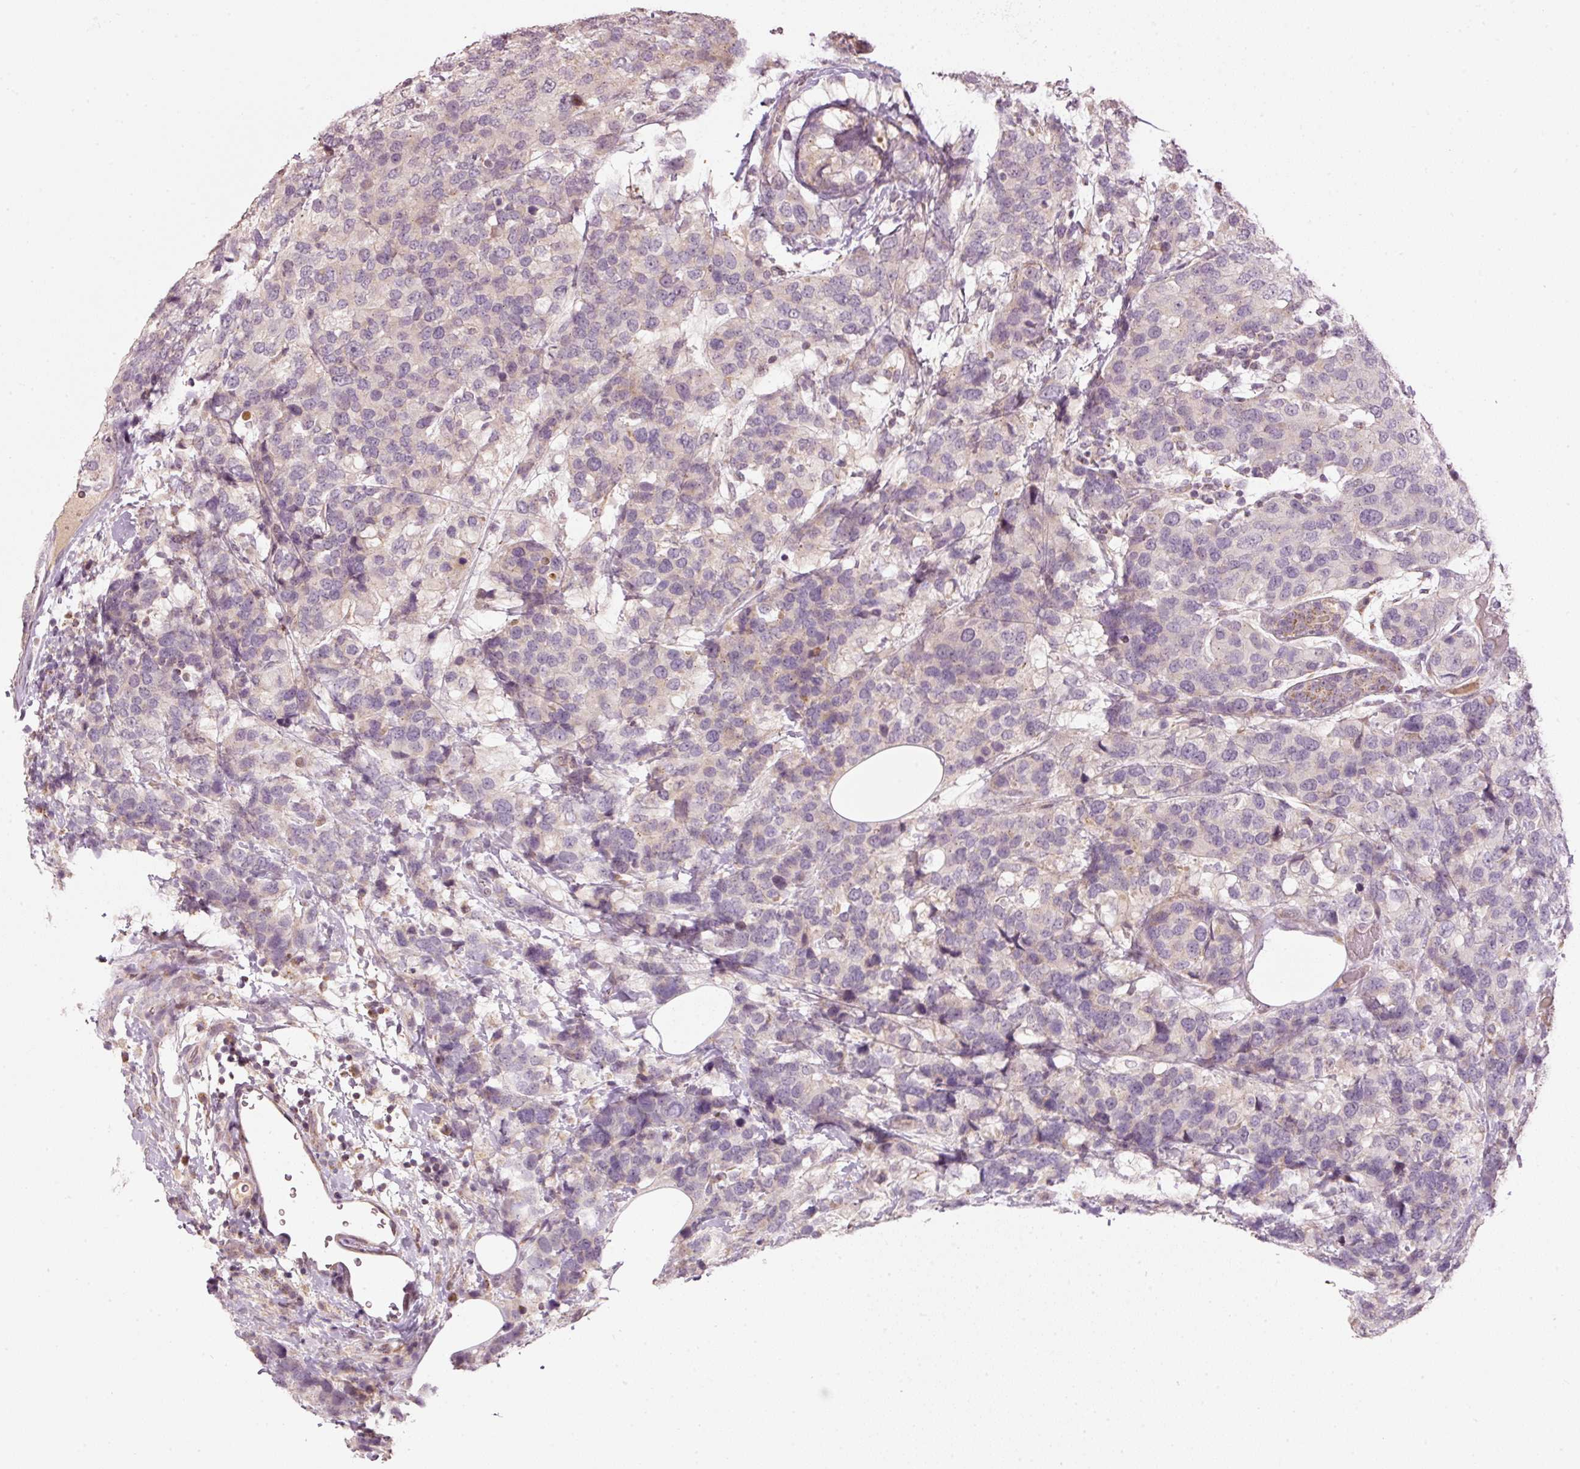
{"staining": {"intensity": "negative", "quantity": "none", "location": "none"}, "tissue": "breast cancer", "cell_type": "Tumor cells", "image_type": "cancer", "snomed": [{"axis": "morphology", "description": "Lobular carcinoma"}, {"axis": "topography", "description": "Breast"}], "caption": "Immunohistochemical staining of human breast cancer displays no significant expression in tumor cells. The staining was performed using DAB (3,3'-diaminobenzidine) to visualize the protein expression in brown, while the nuclei were stained in blue with hematoxylin (Magnification: 20x).", "gene": "TOB2", "patient": {"sex": "female", "age": 59}}